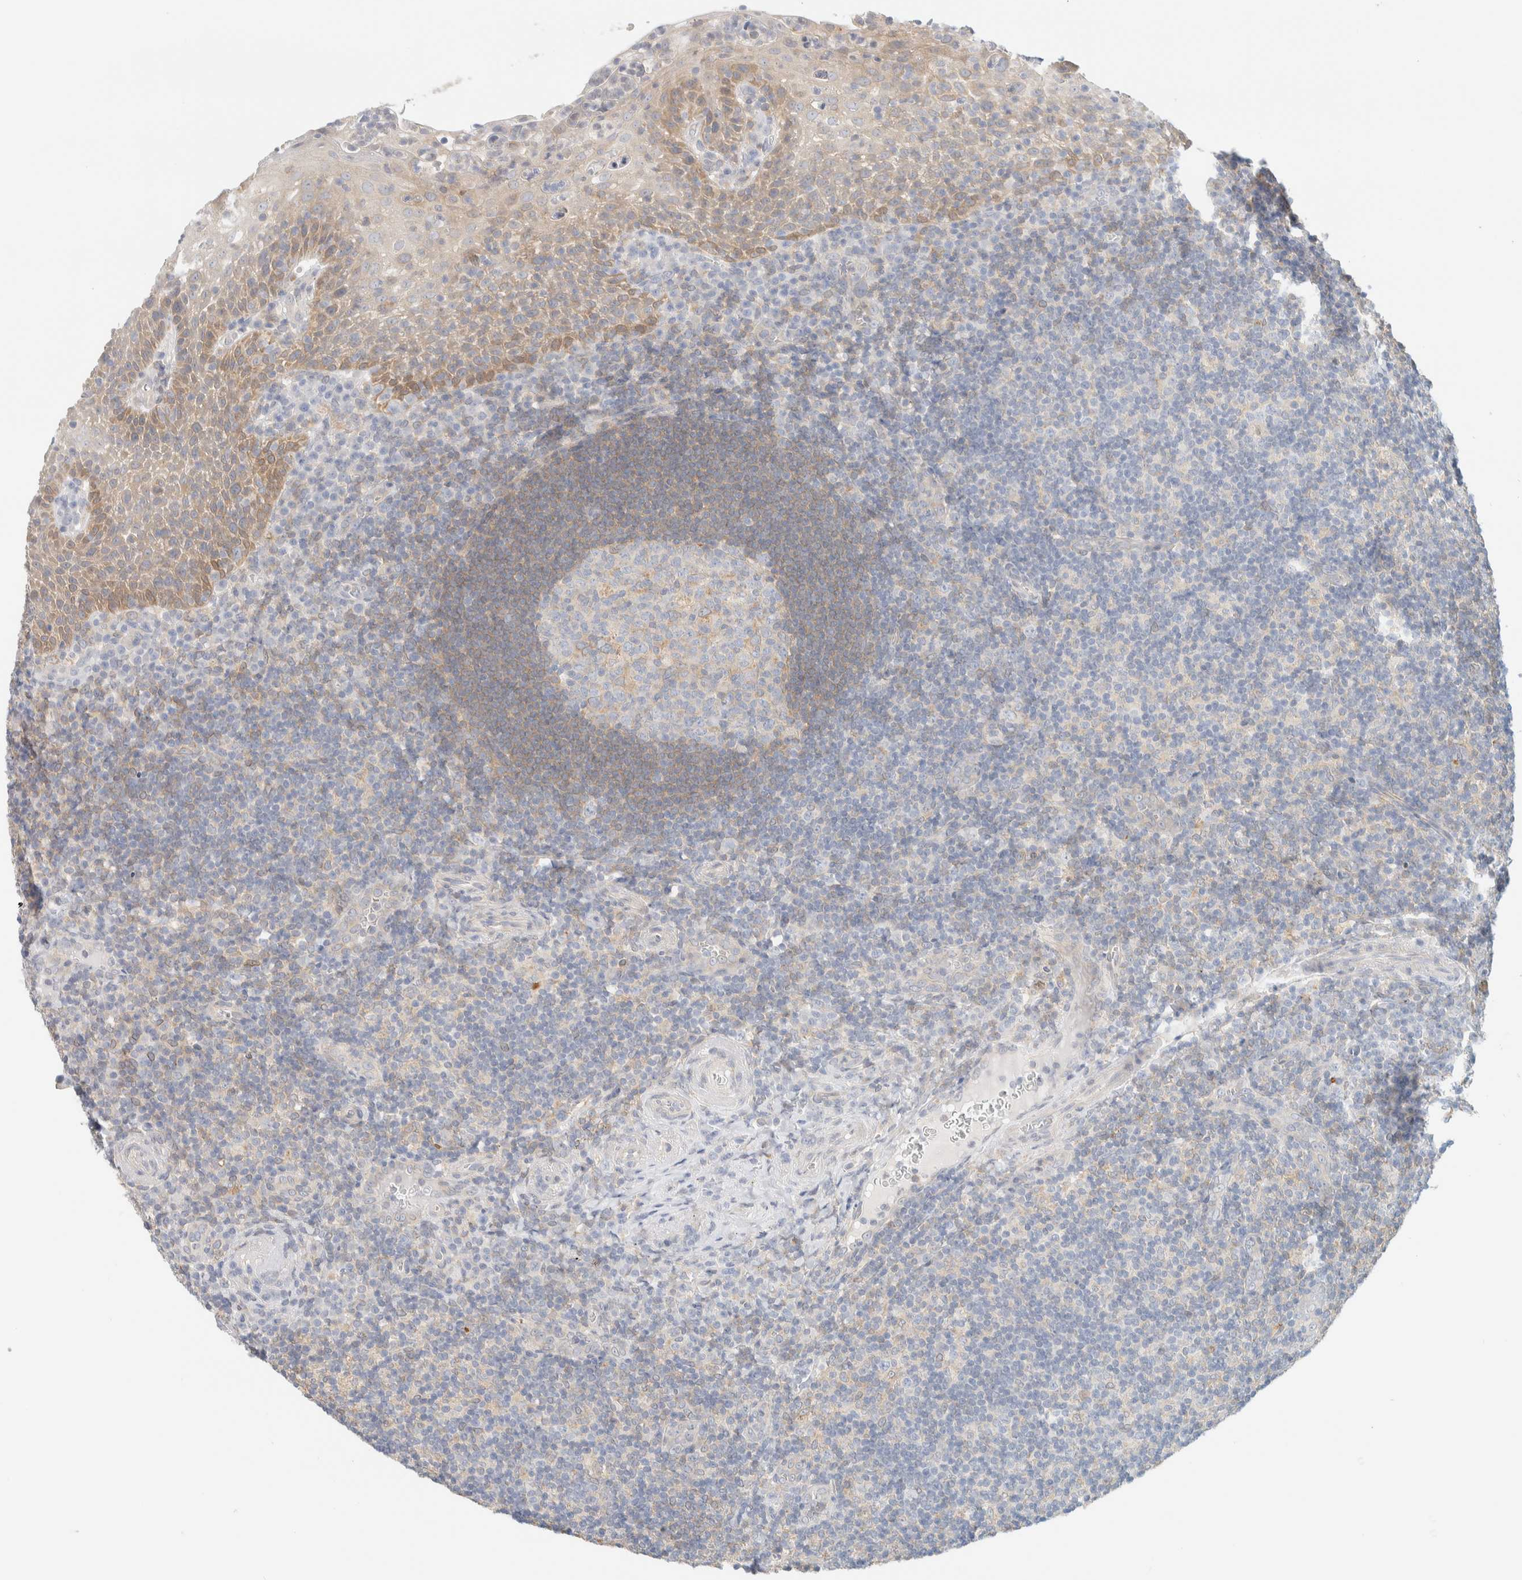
{"staining": {"intensity": "weak", "quantity": "<25%", "location": "cytoplasmic/membranous"}, "tissue": "tonsil", "cell_type": "Germinal center cells", "image_type": "normal", "snomed": [{"axis": "morphology", "description": "Normal tissue, NOS"}, {"axis": "topography", "description": "Tonsil"}], "caption": "IHC image of benign tonsil: tonsil stained with DAB exhibits no significant protein staining in germinal center cells.", "gene": "NT5C", "patient": {"sex": "male", "age": 37}}